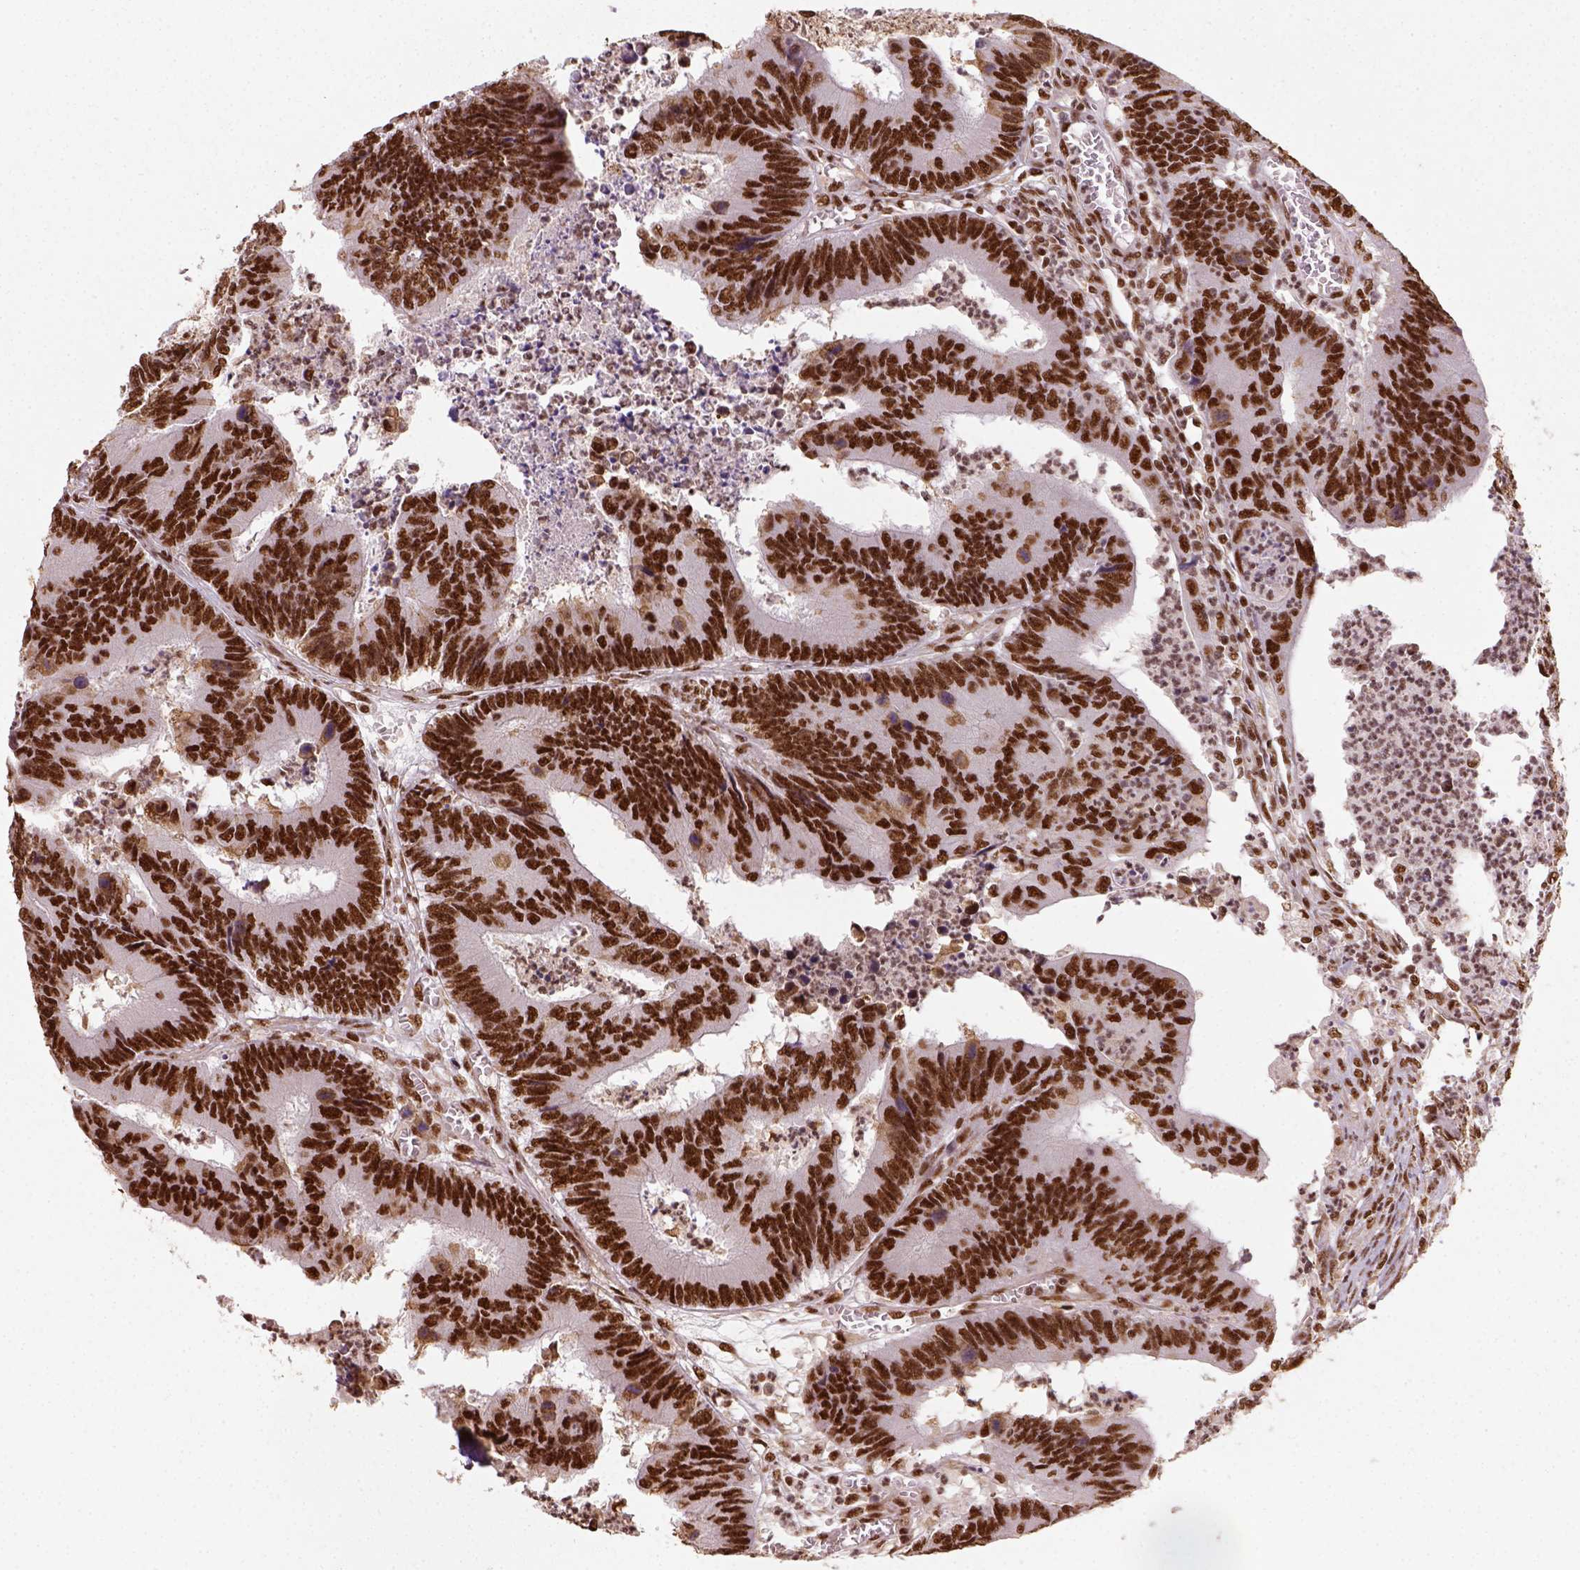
{"staining": {"intensity": "strong", "quantity": ">75%", "location": "nuclear"}, "tissue": "colorectal cancer", "cell_type": "Tumor cells", "image_type": "cancer", "snomed": [{"axis": "morphology", "description": "Adenocarcinoma, NOS"}, {"axis": "topography", "description": "Colon"}], "caption": "Protein staining reveals strong nuclear expression in approximately >75% of tumor cells in colorectal cancer. The protein of interest is stained brown, and the nuclei are stained in blue (DAB (3,3'-diaminobenzidine) IHC with brightfield microscopy, high magnification).", "gene": "CCAR1", "patient": {"sex": "female", "age": 67}}